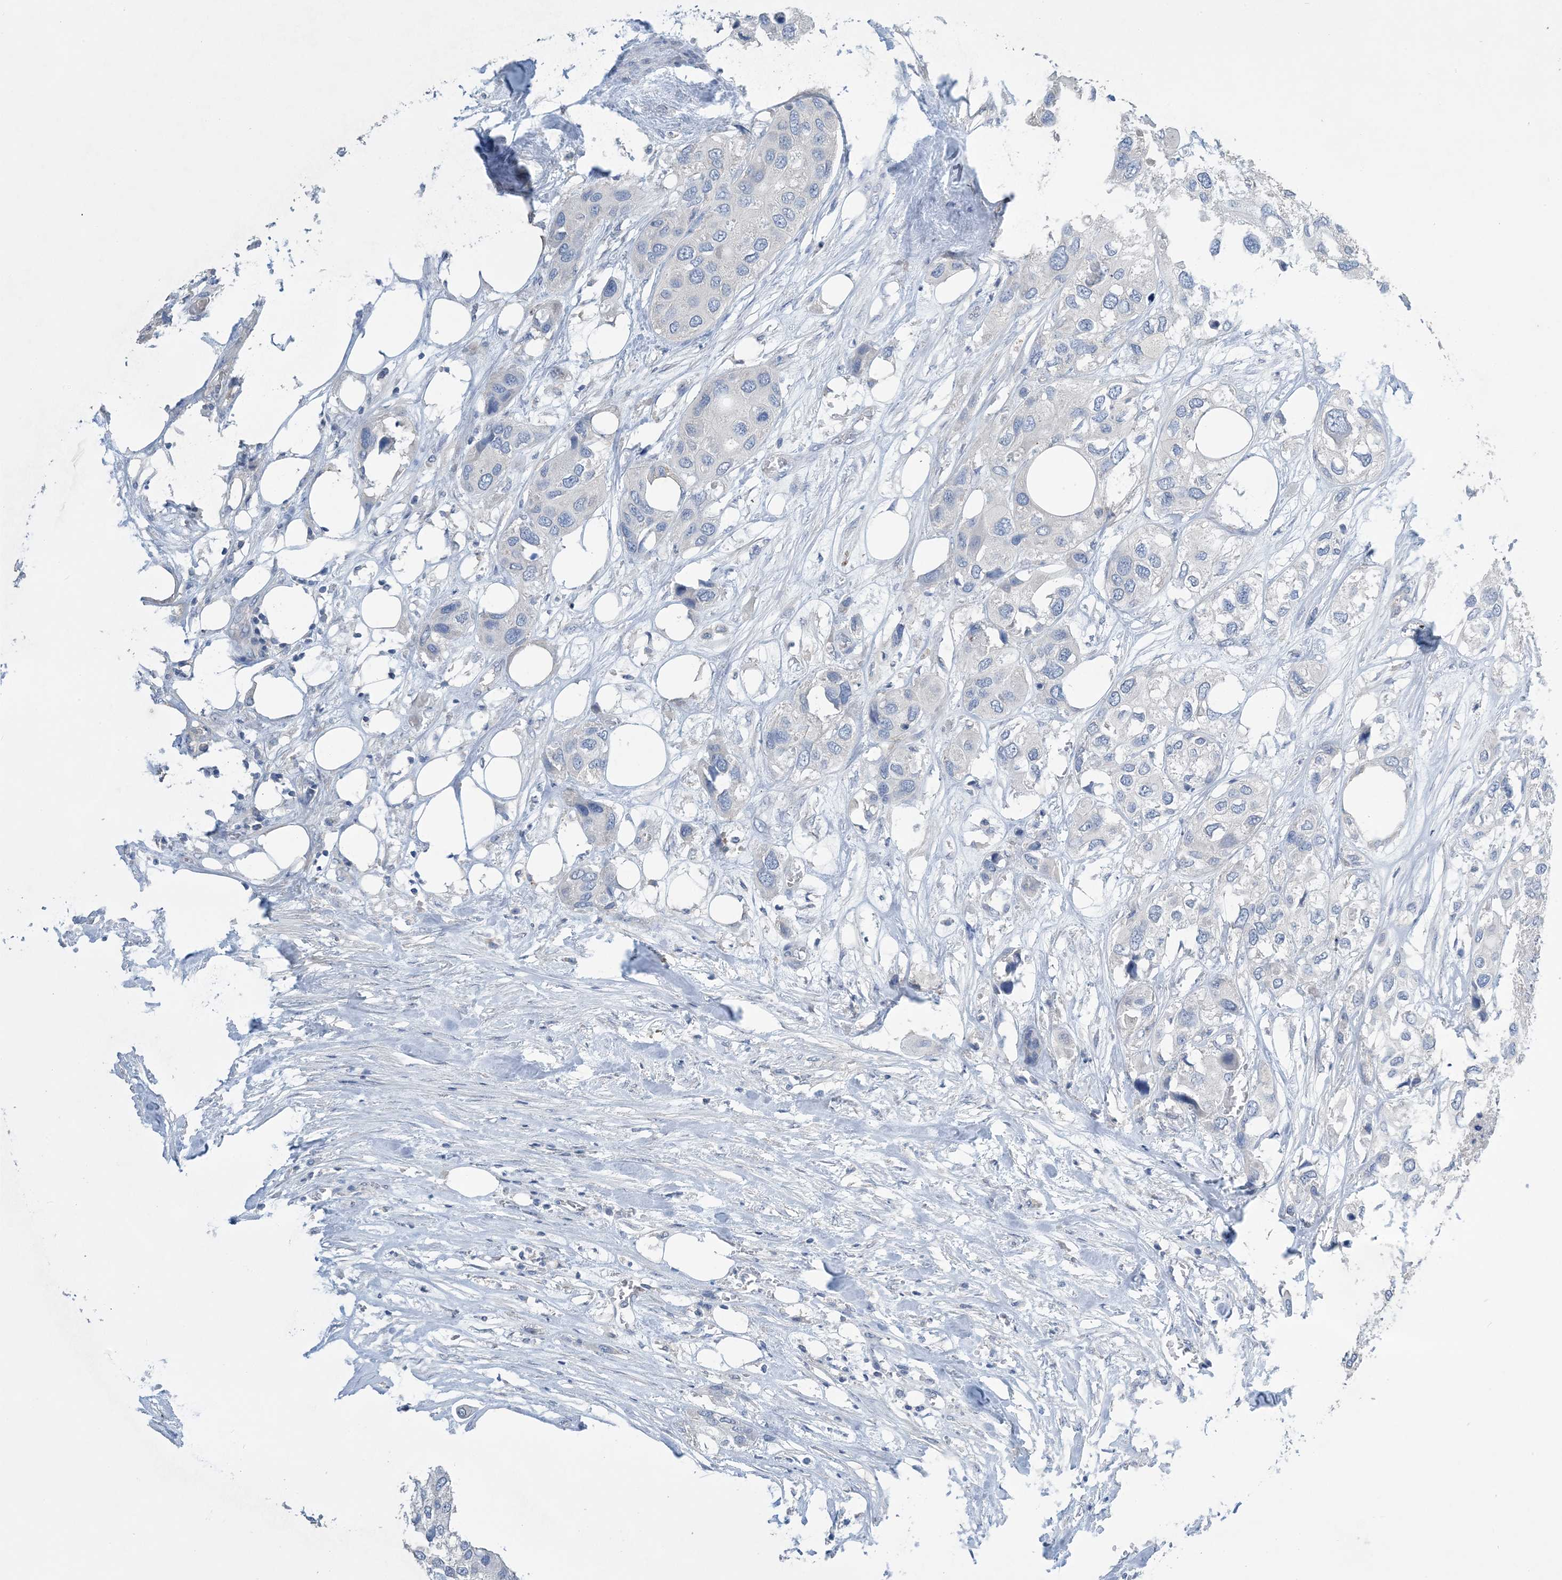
{"staining": {"intensity": "negative", "quantity": "none", "location": "none"}, "tissue": "urothelial cancer", "cell_type": "Tumor cells", "image_type": "cancer", "snomed": [{"axis": "morphology", "description": "Urothelial carcinoma, High grade"}, {"axis": "topography", "description": "Urinary bladder"}], "caption": "Human urothelial cancer stained for a protein using immunohistochemistry displays no positivity in tumor cells.", "gene": "KPRP", "patient": {"sex": "male", "age": 64}}